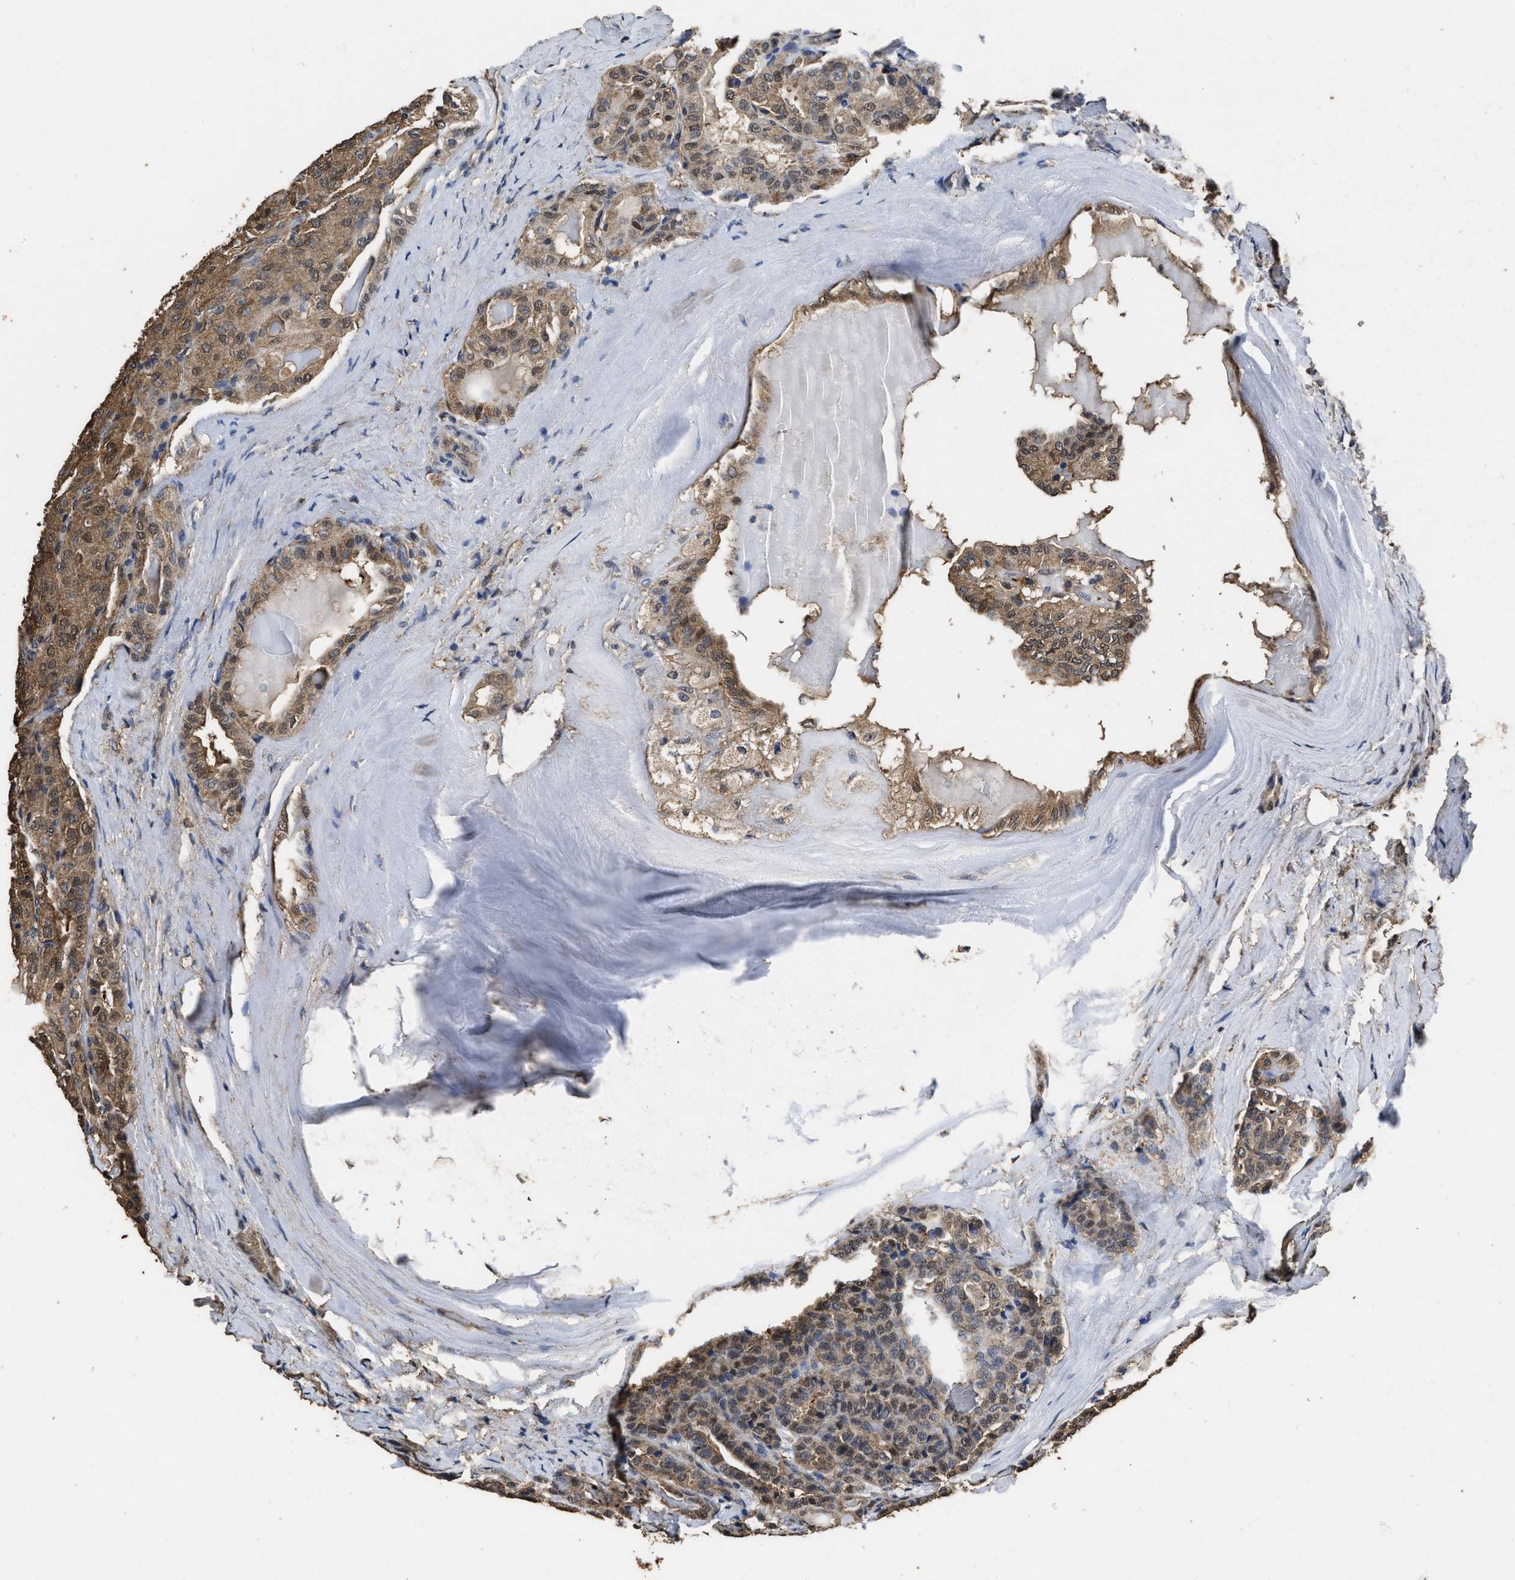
{"staining": {"intensity": "moderate", "quantity": ">75%", "location": "cytoplasmic/membranous,nuclear"}, "tissue": "thyroid cancer", "cell_type": "Tumor cells", "image_type": "cancer", "snomed": [{"axis": "morphology", "description": "Papillary adenocarcinoma, NOS"}, {"axis": "topography", "description": "Thyroid gland"}], "caption": "Human papillary adenocarcinoma (thyroid) stained with a protein marker exhibits moderate staining in tumor cells.", "gene": "YWHAE", "patient": {"sex": "male", "age": 77}}